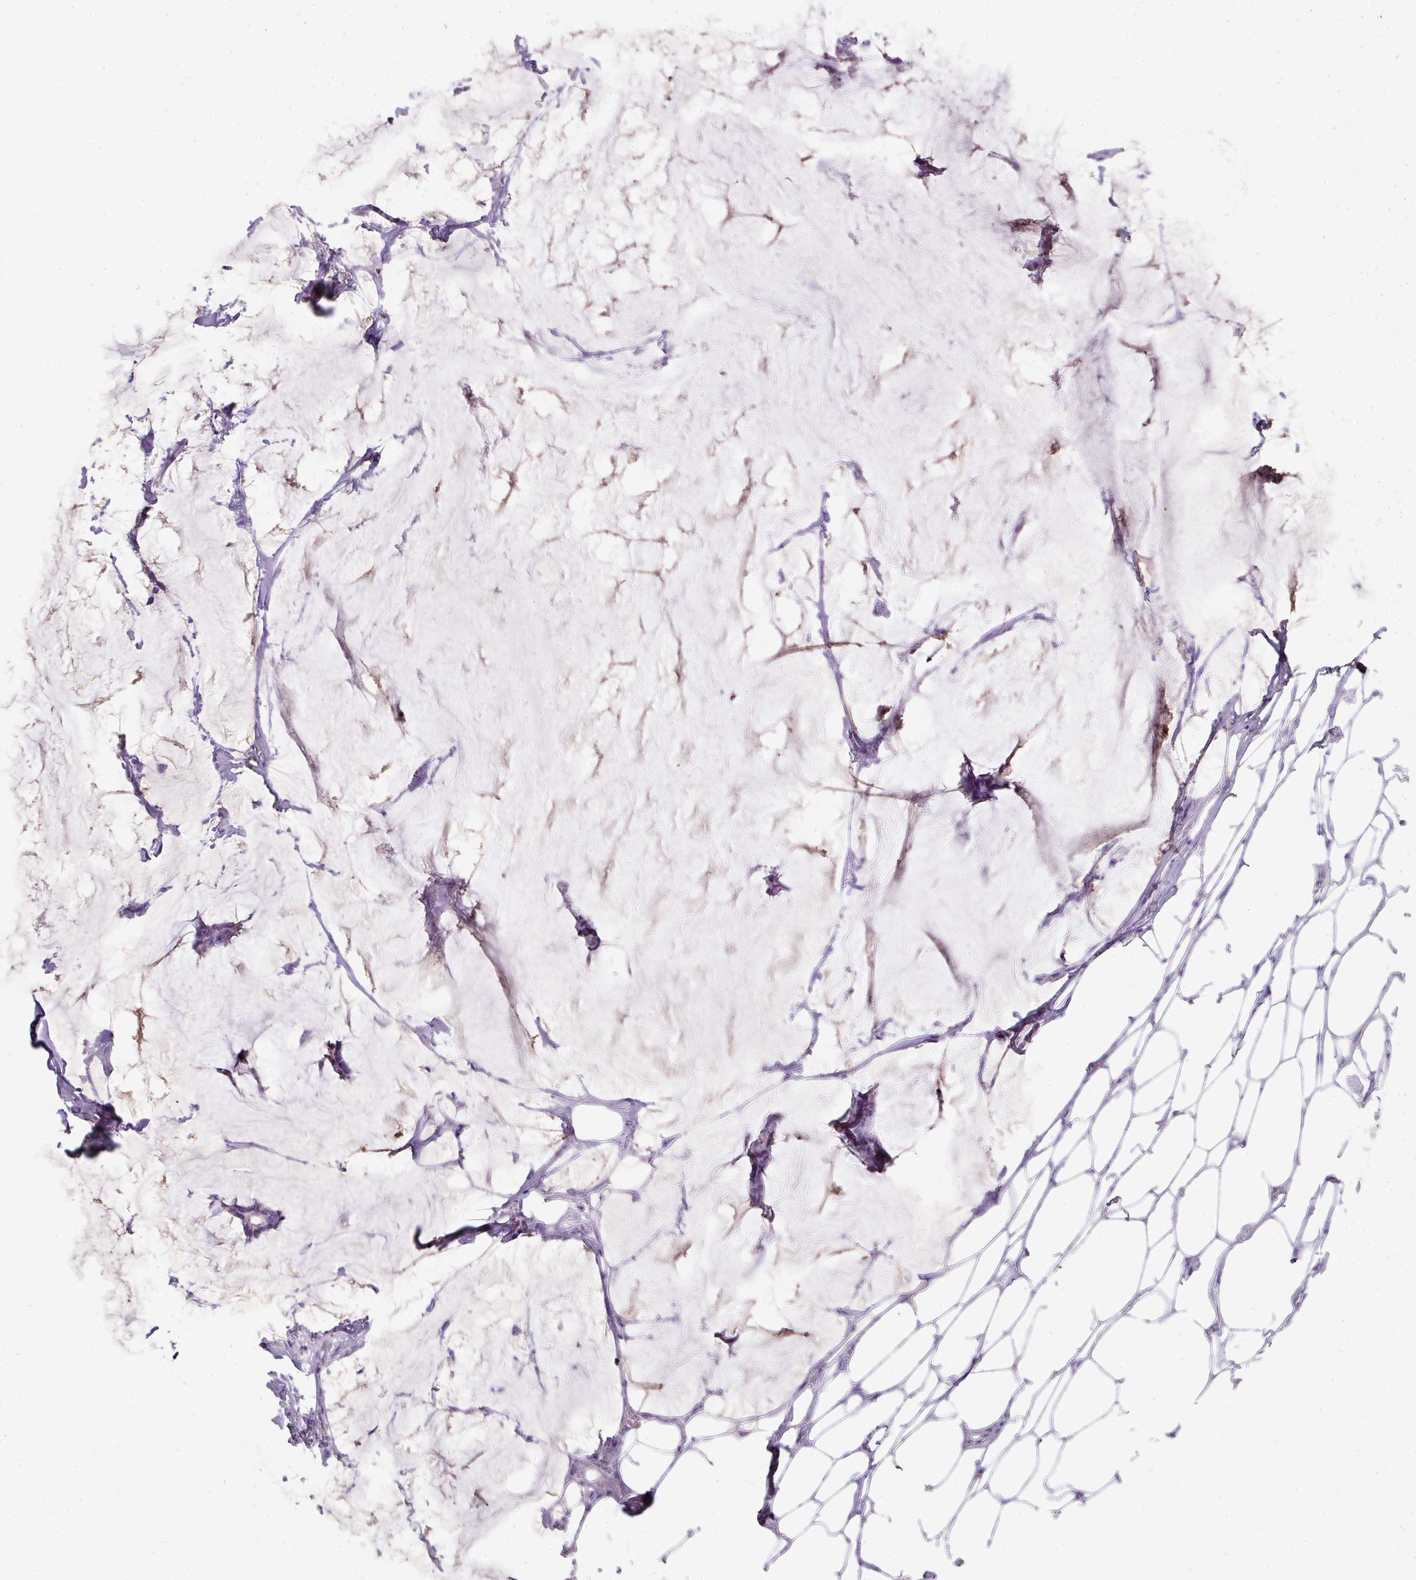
{"staining": {"intensity": "negative", "quantity": "none", "location": "none"}, "tissue": "breast cancer", "cell_type": "Tumor cells", "image_type": "cancer", "snomed": [{"axis": "morphology", "description": "Duct carcinoma"}, {"axis": "topography", "description": "Breast"}], "caption": "Tumor cells are negative for brown protein staining in breast cancer.", "gene": "GLI4", "patient": {"sex": "female", "age": 93}}